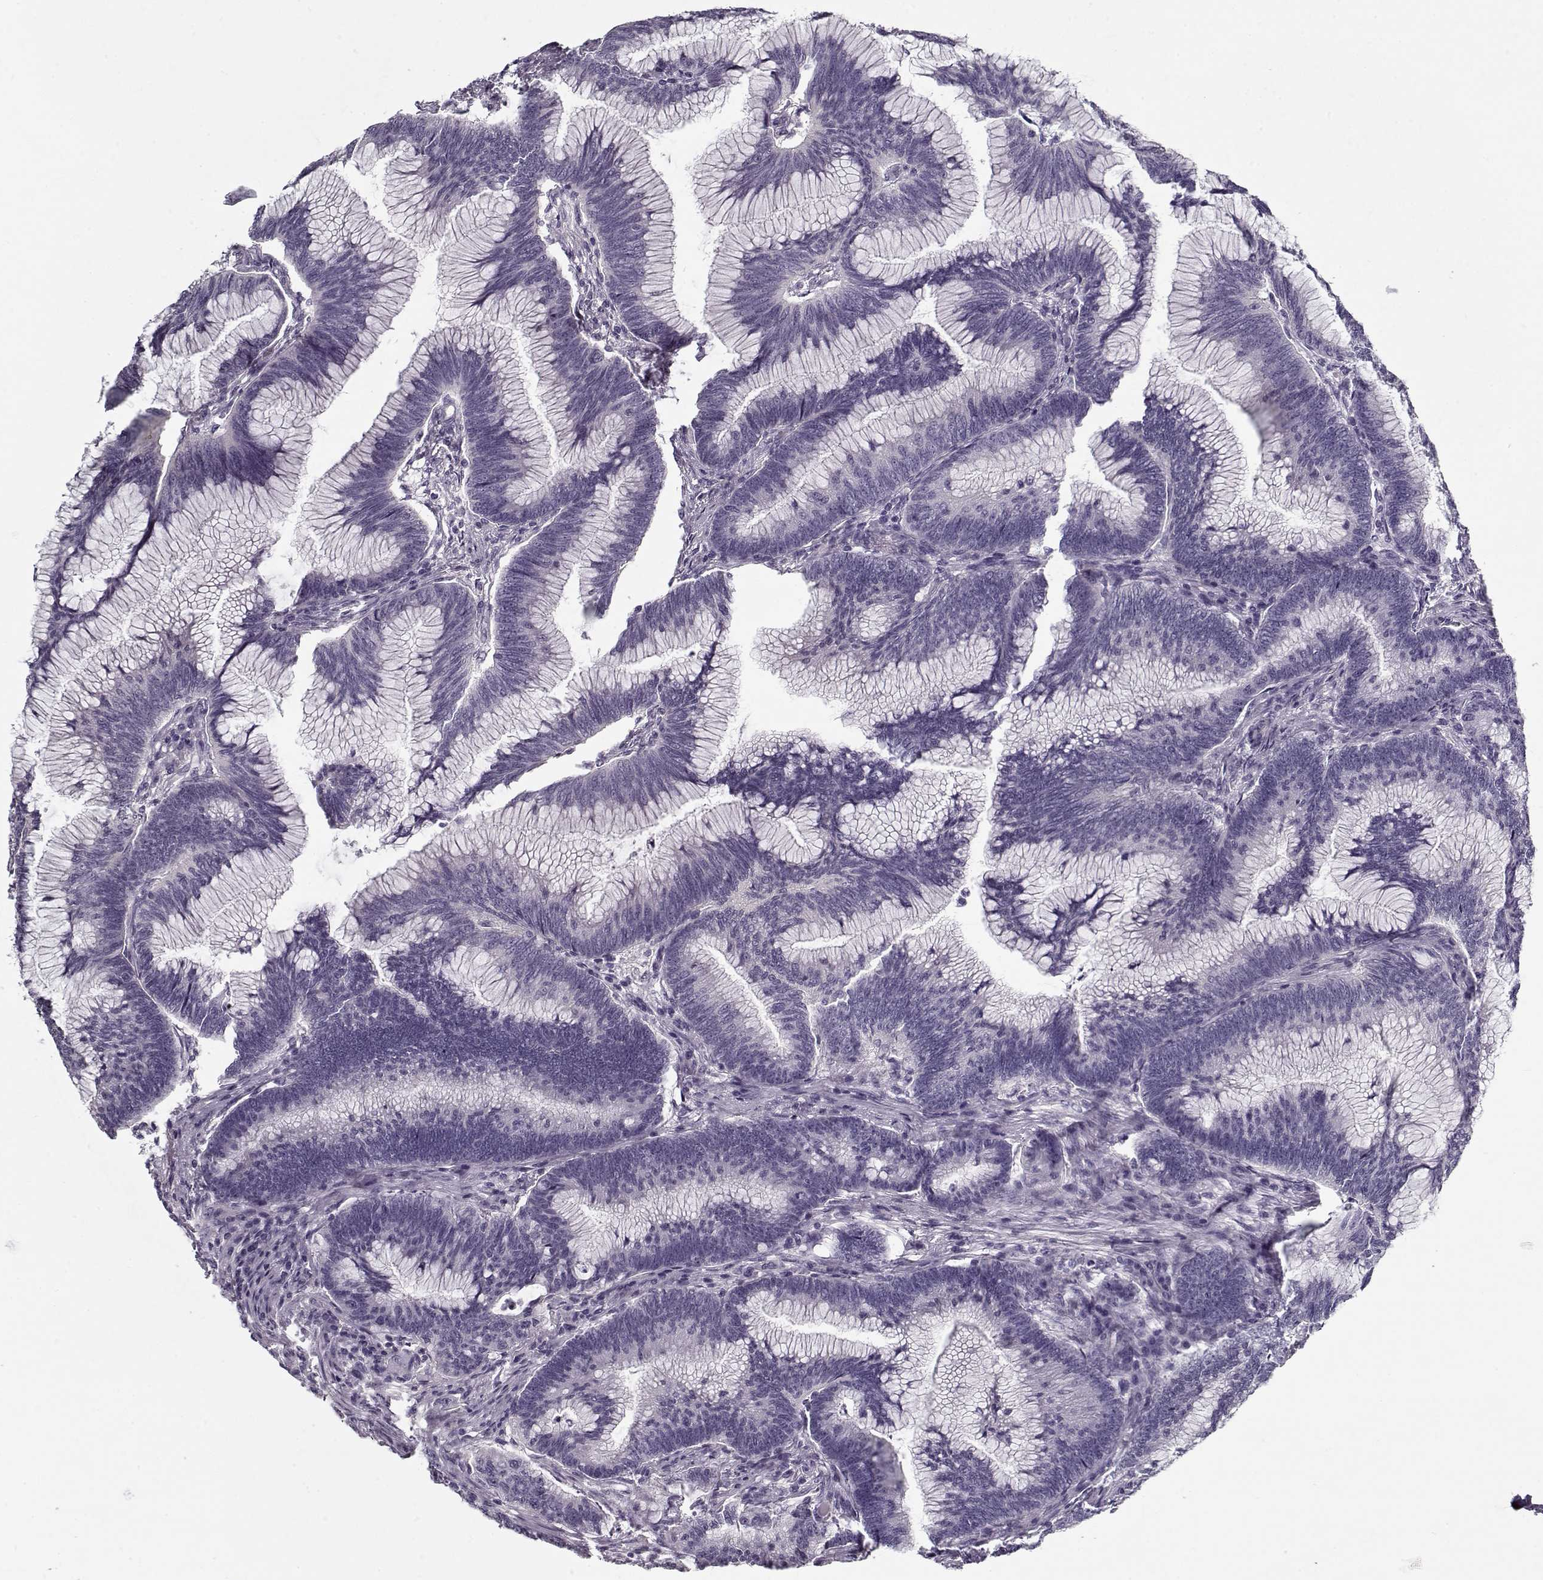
{"staining": {"intensity": "negative", "quantity": "none", "location": "none"}, "tissue": "colorectal cancer", "cell_type": "Tumor cells", "image_type": "cancer", "snomed": [{"axis": "morphology", "description": "Adenocarcinoma, NOS"}, {"axis": "topography", "description": "Colon"}], "caption": "IHC of colorectal cancer exhibits no staining in tumor cells.", "gene": "CCDC136", "patient": {"sex": "female", "age": 78}}